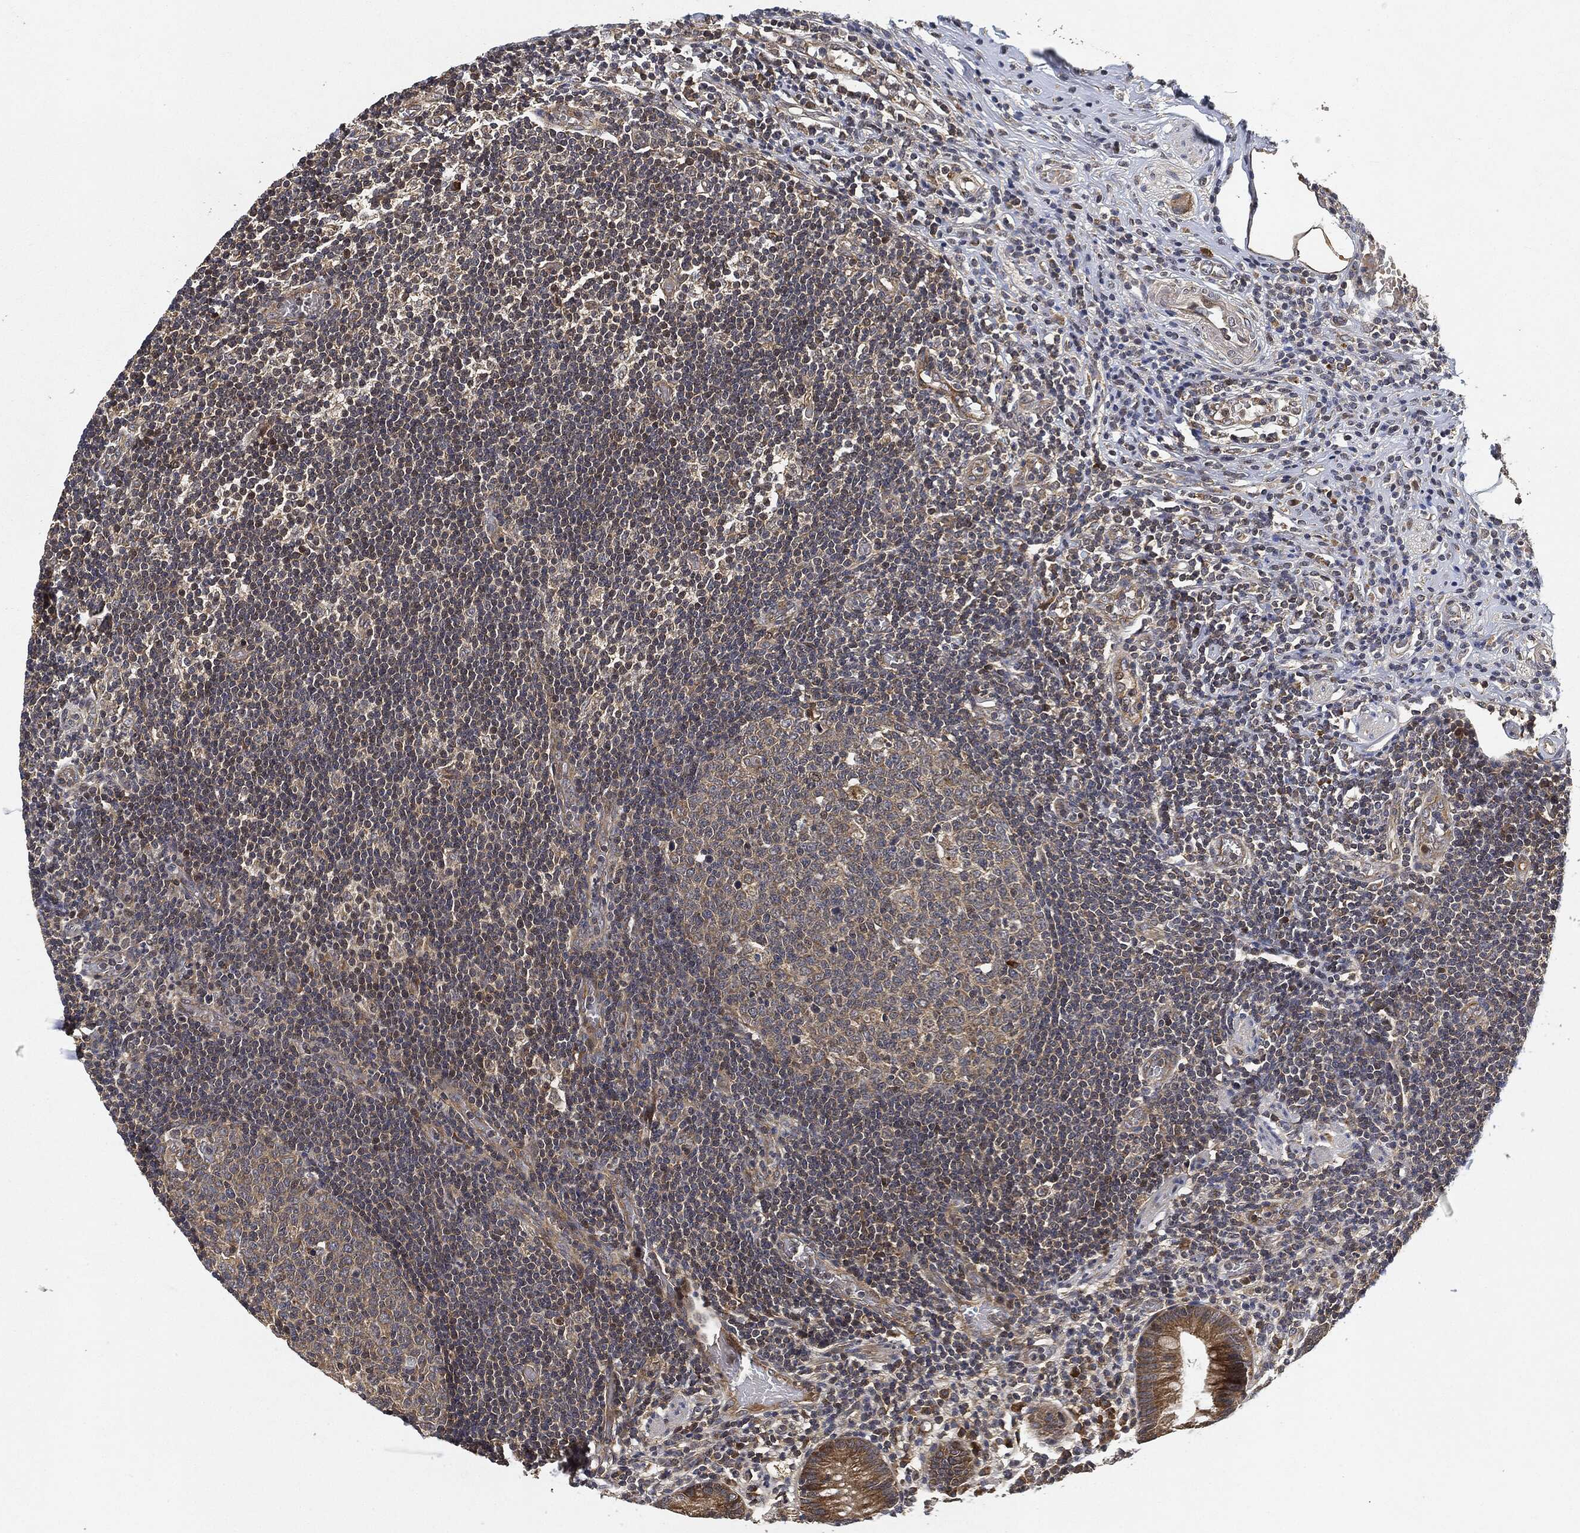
{"staining": {"intensity": "moderate", "quantity": "<25%", "location": "cytoplasmic/membranous"}, "tissue": "appendix", "cell_type": "Glandular cells", "image_type": "normal", "snomed": [{"axis": "morphology", "description": "Normal tissue, NOS"}, {"axis": "topography", "description": "Appendix"}], "caption": "Protein staining of unremarkable appendix reveals moderate cytoplasmic/membranous positivity in about <25% of glandular cells.", "gene": "MLST8", "patient": {"sex": "female", "age": 40}}